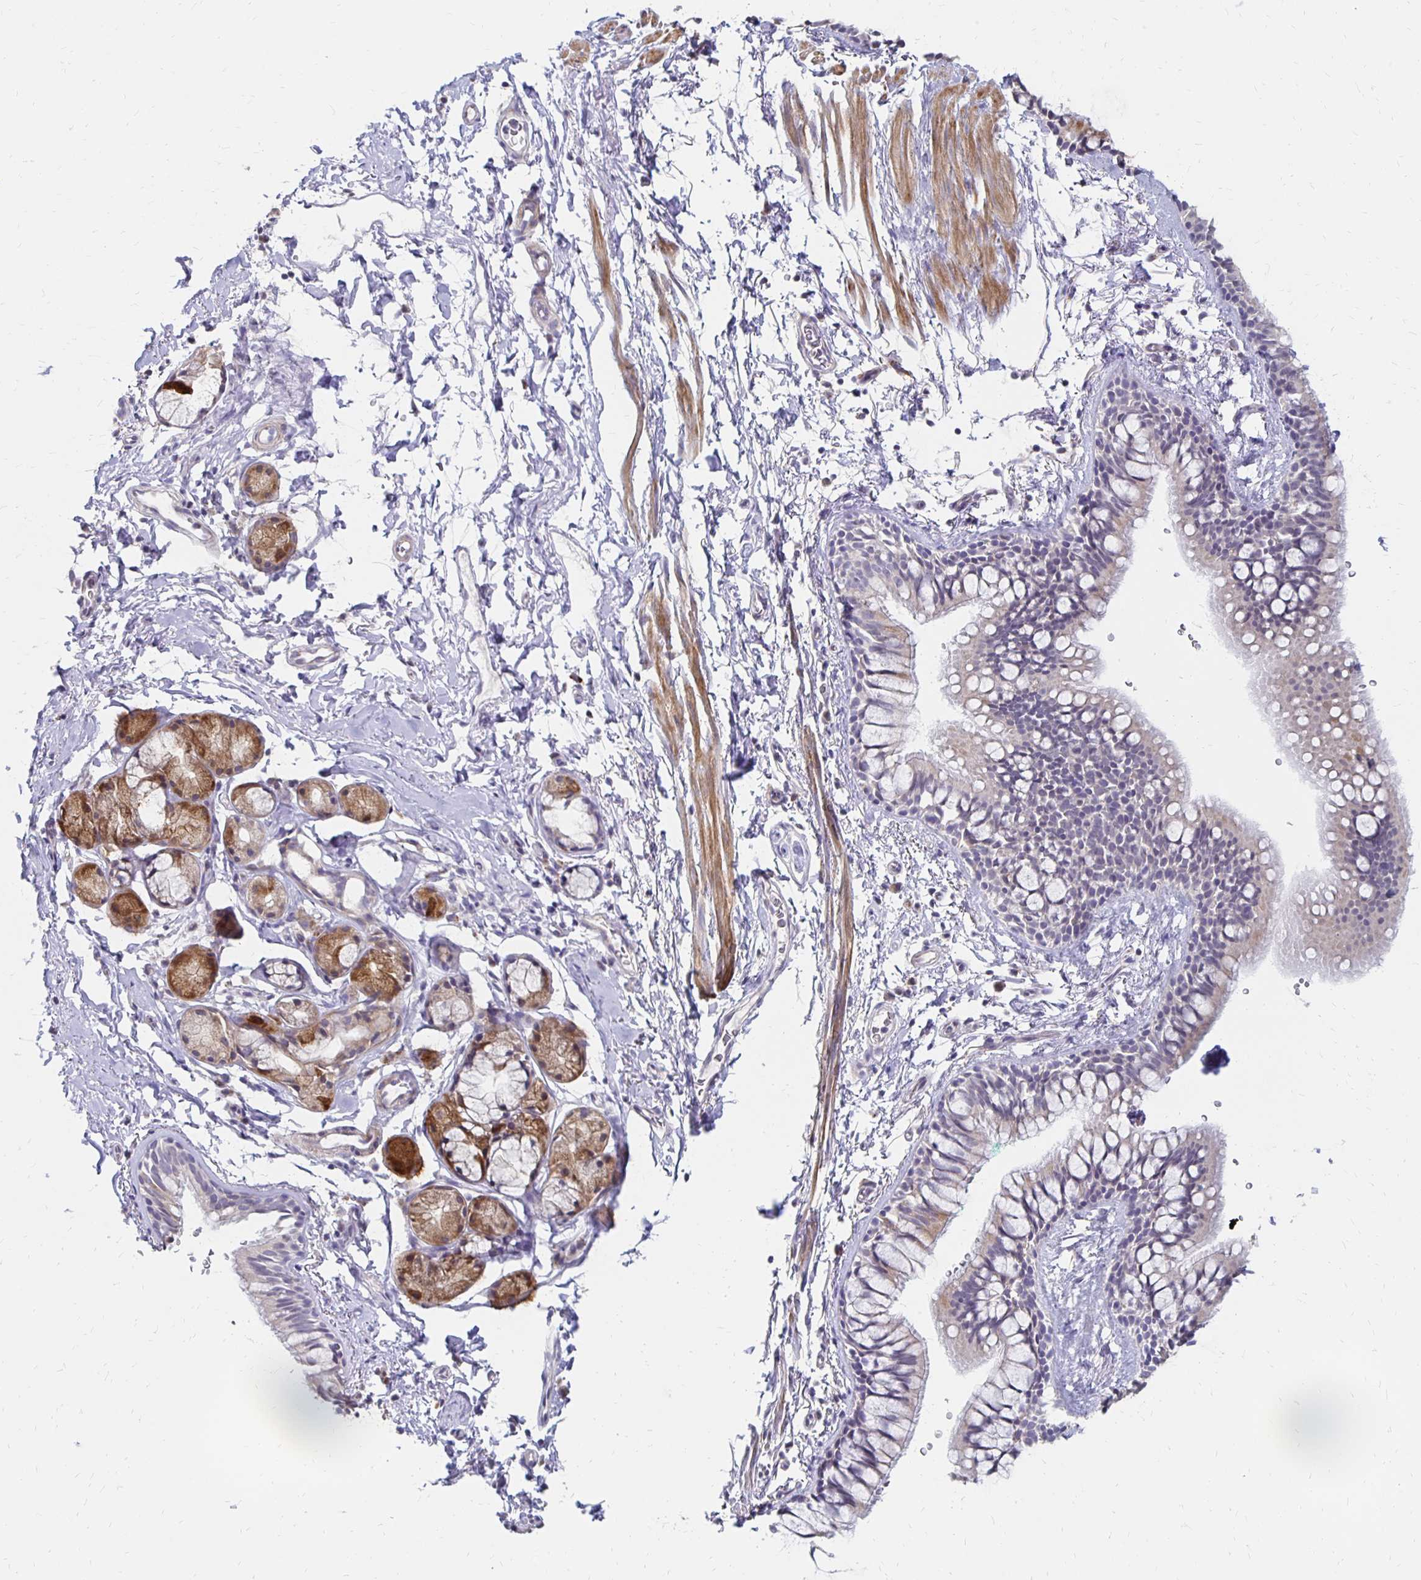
{"staining": {"intensity": "weak", "quantity": "<25%", "location": "cytoplasmic/membranous"}, "tissue": "bronchus", "cell_type": "Respiratory epithelial cells", "image_type": "normal", "snomed": [{"axis": "morphology", "description": "Normal tissue, NOS"}, {"axis": "topography", "description": "Lymph node"}, {"axis": "topography", "description": "Cartilage tissue"}, {"axis": "topography", "description": "Bronchus"}], "caption": "Image shows no significant protein staining in respiratory epithelial cells of benign bronchus.", "gene": "ATOSB", "patient": {"sex": "female", "age": 70}}